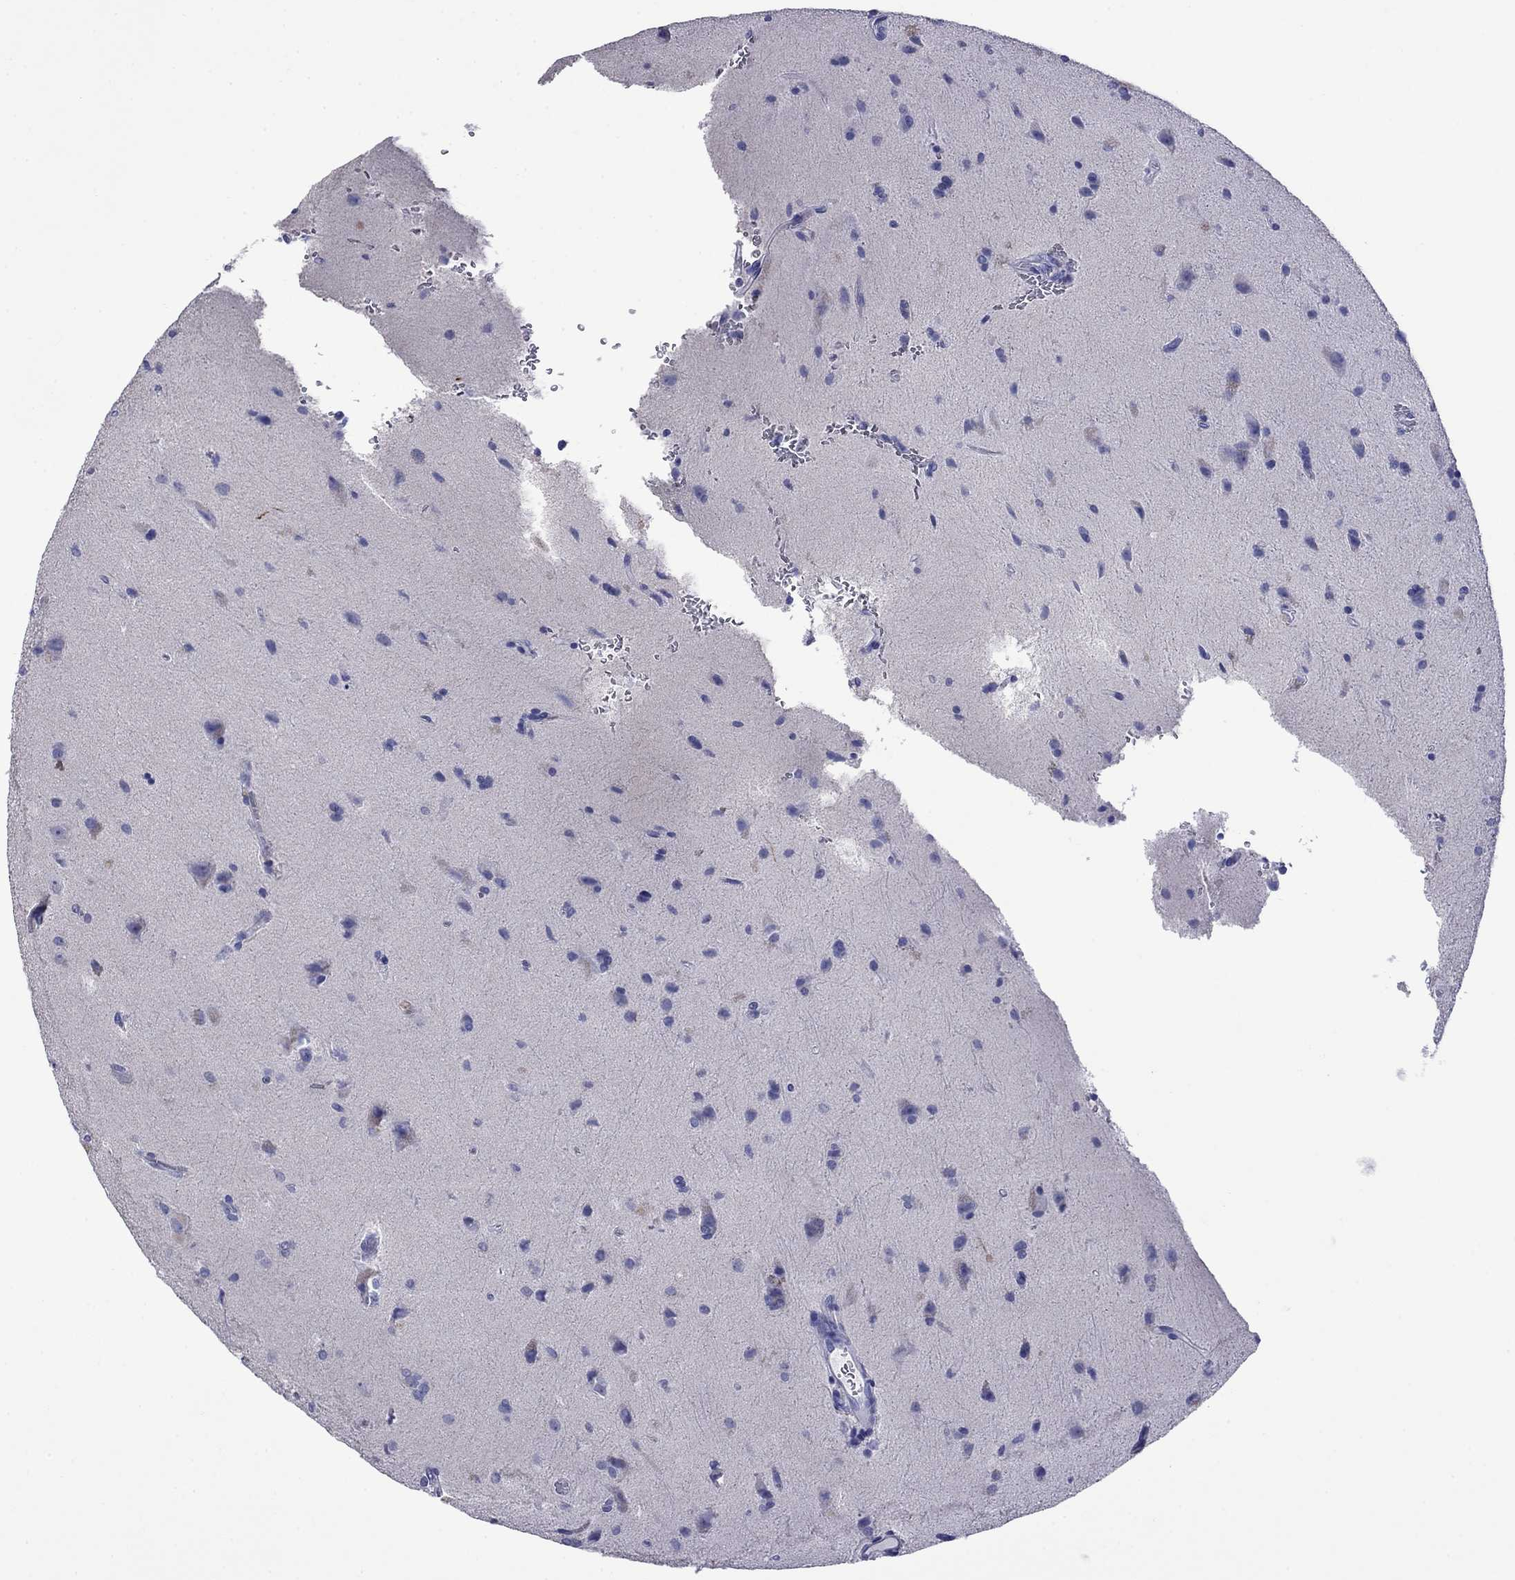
{"staining": {"intensity": "negative", "quantity": "none", "location": "none"}, "tissue": "glioma", "cell_type": "Tumor cells", "image_type": "cancer", "snomed": [{"axis": "morphology", "description": "Glioma, malignant, Low grade"}, {"axis": "topography", "description": "Brain"}], "caption": "Immunohistochemistry photomicrograph of human malignant glioma (low-grade) stained for a protein (brown), which displays no expression in tumor cells.", "gene": "ROM1", "patient": {"sex": "male", "age": 58}}